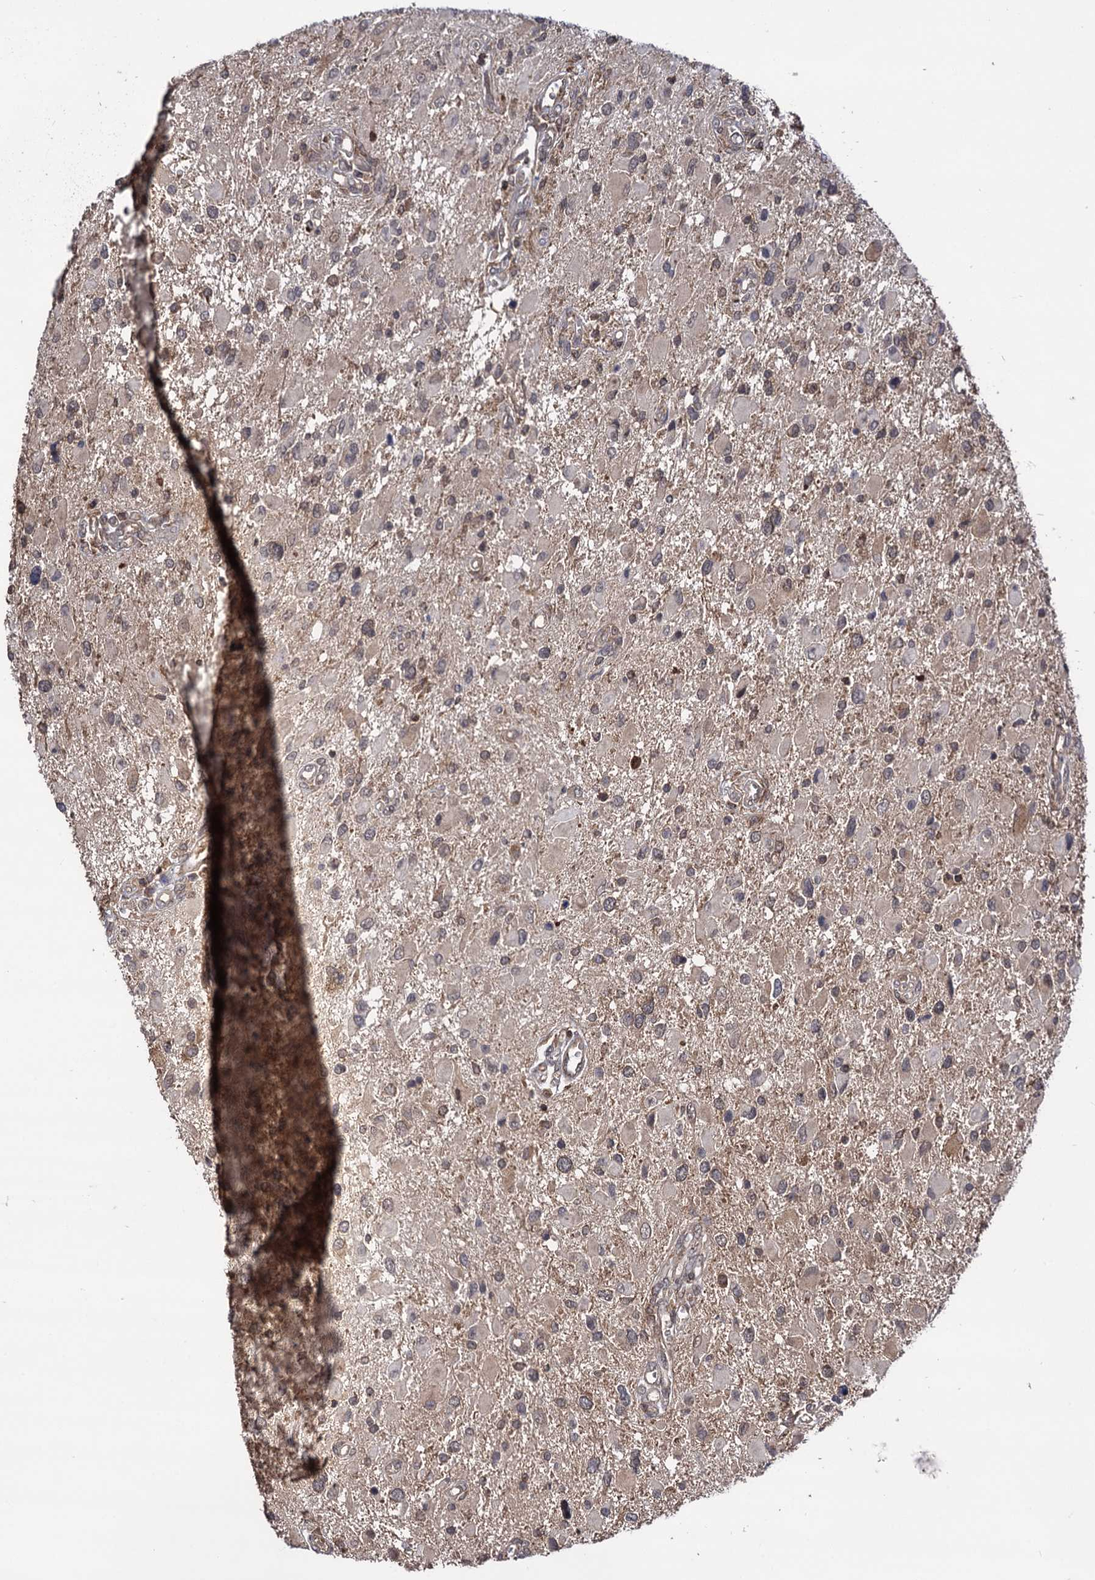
{"staining": {"intensity": "weak", "quantity": "25%-75%", "location": "cytoplasmic/membranous"}, "tissue": "glioma", "cell_type": "Tumor cells", "image_type": "cancer", "snomed": [{"axis": "morphology", "description": "Glioma, malignant, High grade"}, {"axis": "topography", "description": "Brain"}], "caption": "Protein staining of malignant glioma (high-grade) tissue shows weak cytoplasmic/membranous staining in about 25%-75% of tumor cells. (DAB (3,3'-diaminobenzidine) IHC with brightfield microscopy, high magnification).", "gene": "MICAL2", "patient": {"sex": "male", "age": 53}}